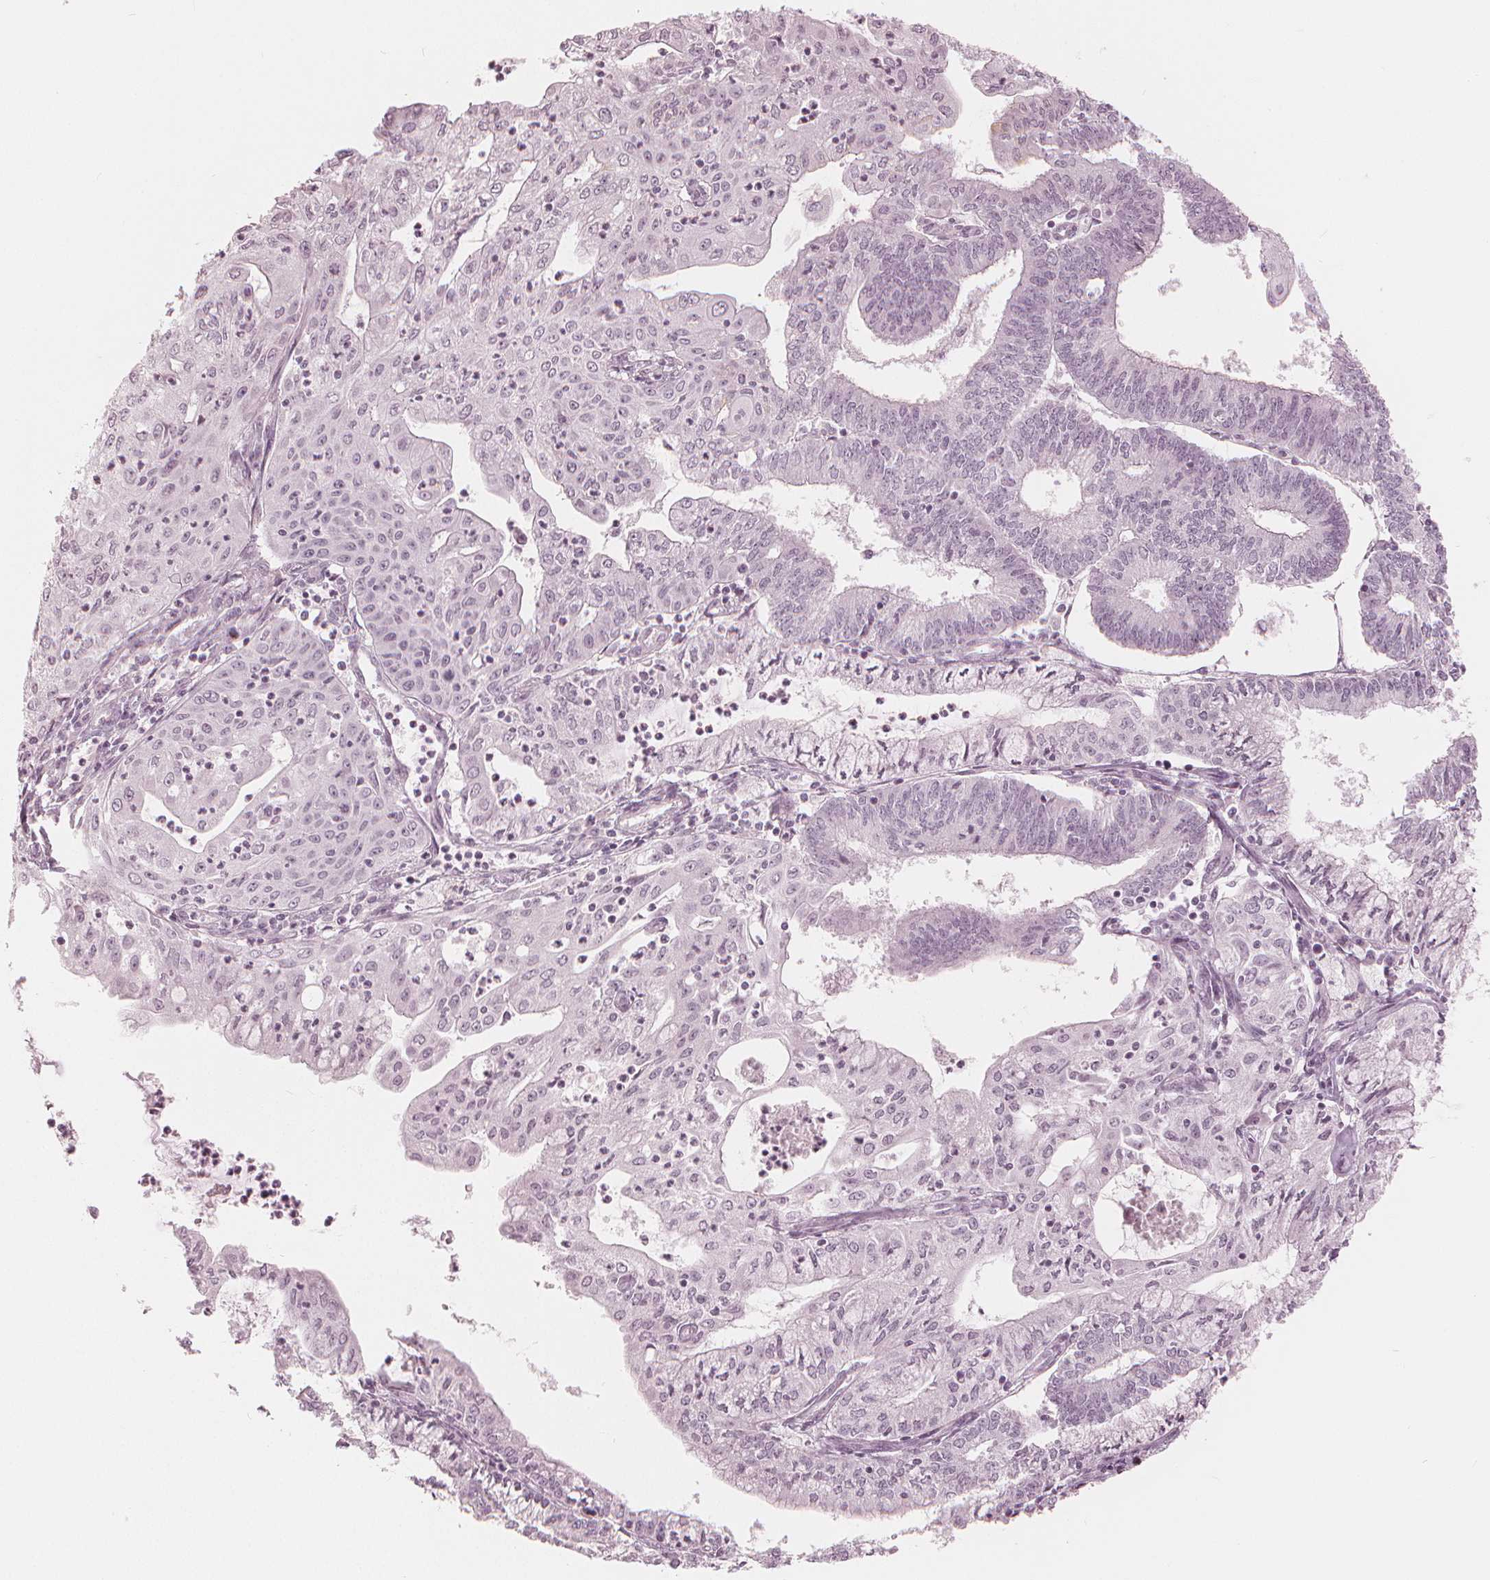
{"staining": {"intensity": "weak", "quantity": "<25%", "location": "cytoplasmic/membranous"}, "tissue": "endometrial cancer", "cell_type": "Tumor cells", "image_type": "cancer", "snomed": [{"axis": "morphology", "description": "Adenocarcinoma, NOS"}, {"axis": "topography", "description": "Endometrium"}], "caption": "This is an immunohistochemistry (IHC) histopathology image of endometrial cancer (adenocarcinoma). There is no positivity in tumor cells.", "gene": "PAEP", "patient": {"sex": "female", "age": 61}}